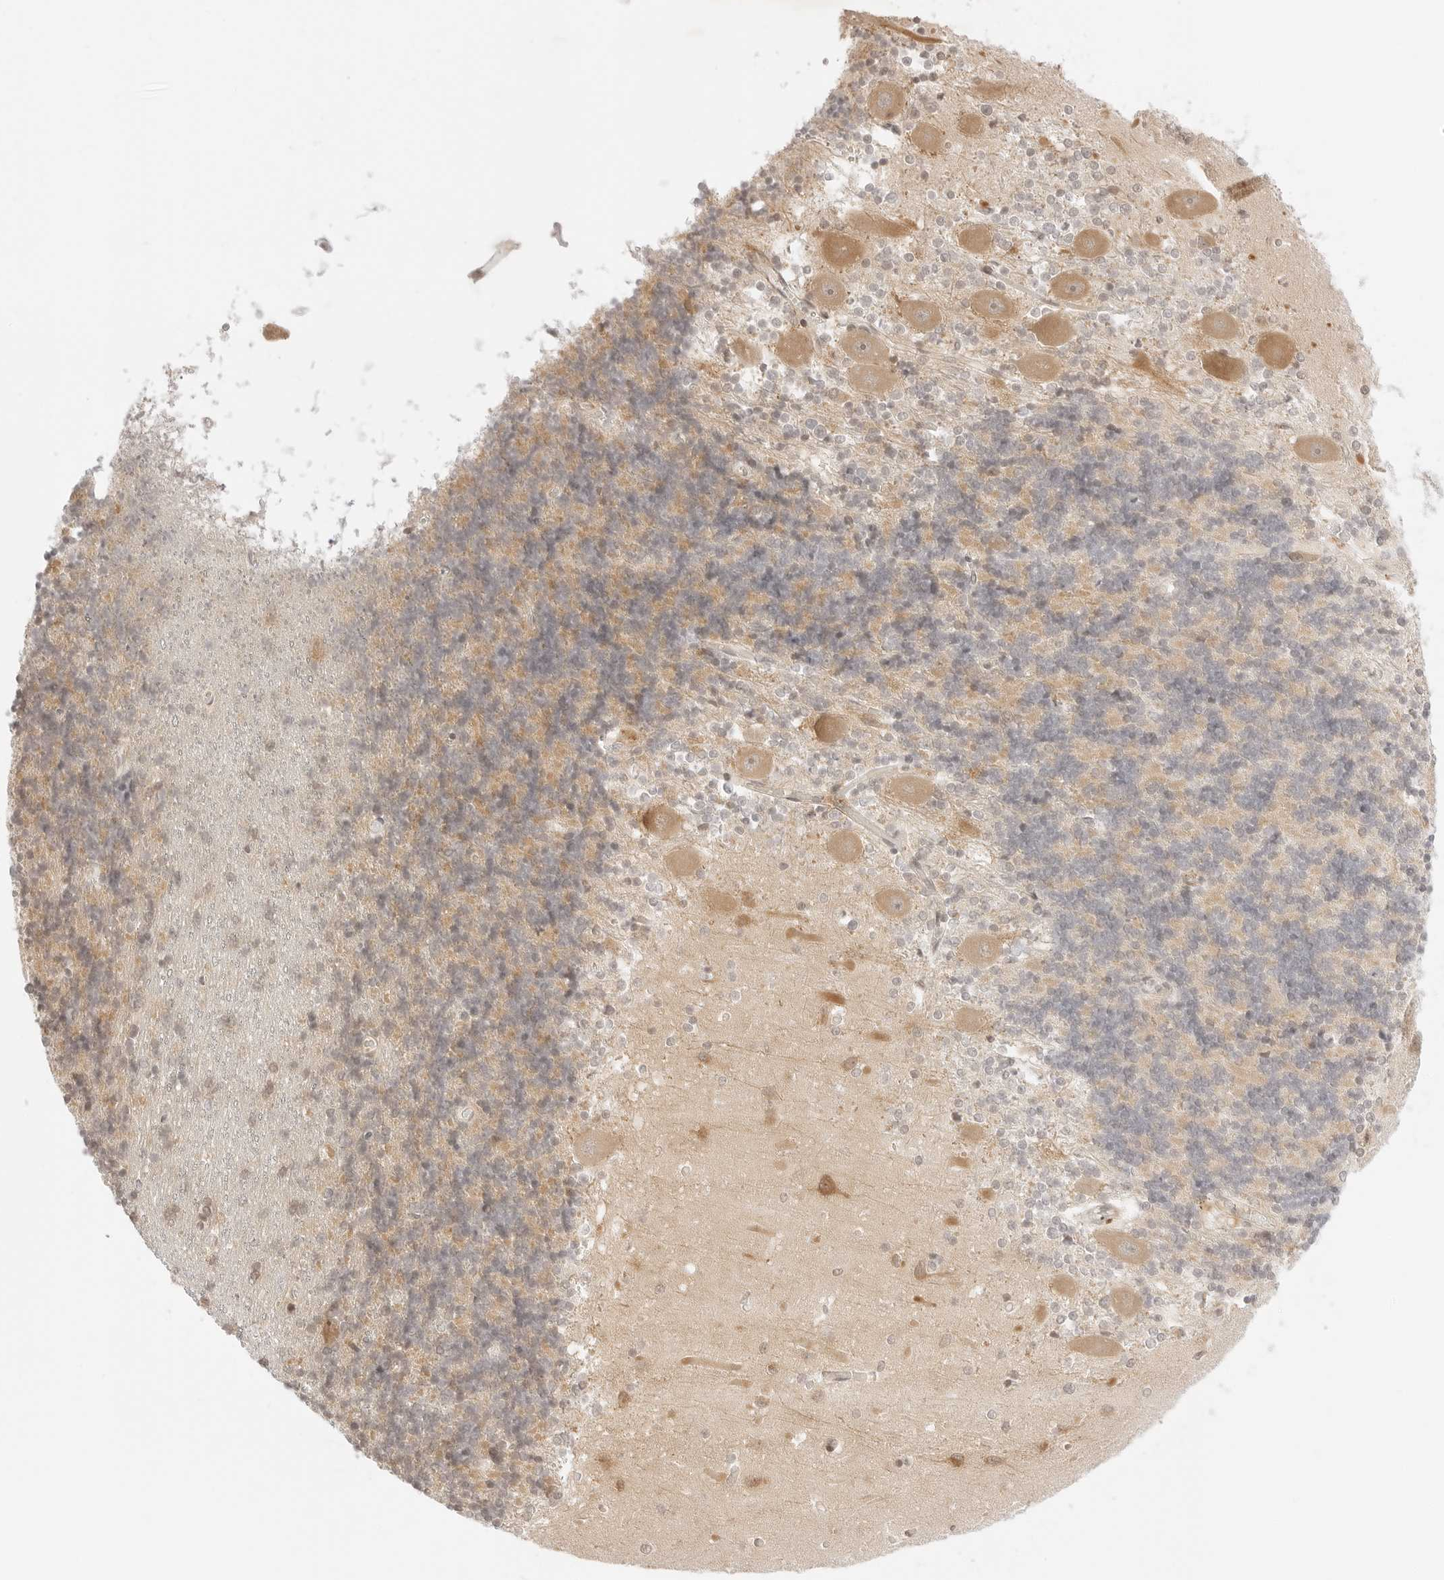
{"staining": {"intensity": "moderate", "quantity": "25%-75%", "location": "cytoplasmic/membranous"}, "tissue": "cerebellum", "cell_type": "Cells in granular layer", "image_type": "normal", "snomed": [{"axis": "morphology", "description": "Normal tissue, NOS"}, {"axis": "topography", "description": "Cerebellum"}], "caption": "DAB immunohistochemical staining of normal cerebellum shows moderate cytoplasmic/membranous protein staining in approximately 25%-75% of cells in granular layer.", "gene": "RPS6KL1", "patient": {"sex": "male", "age": 37}}